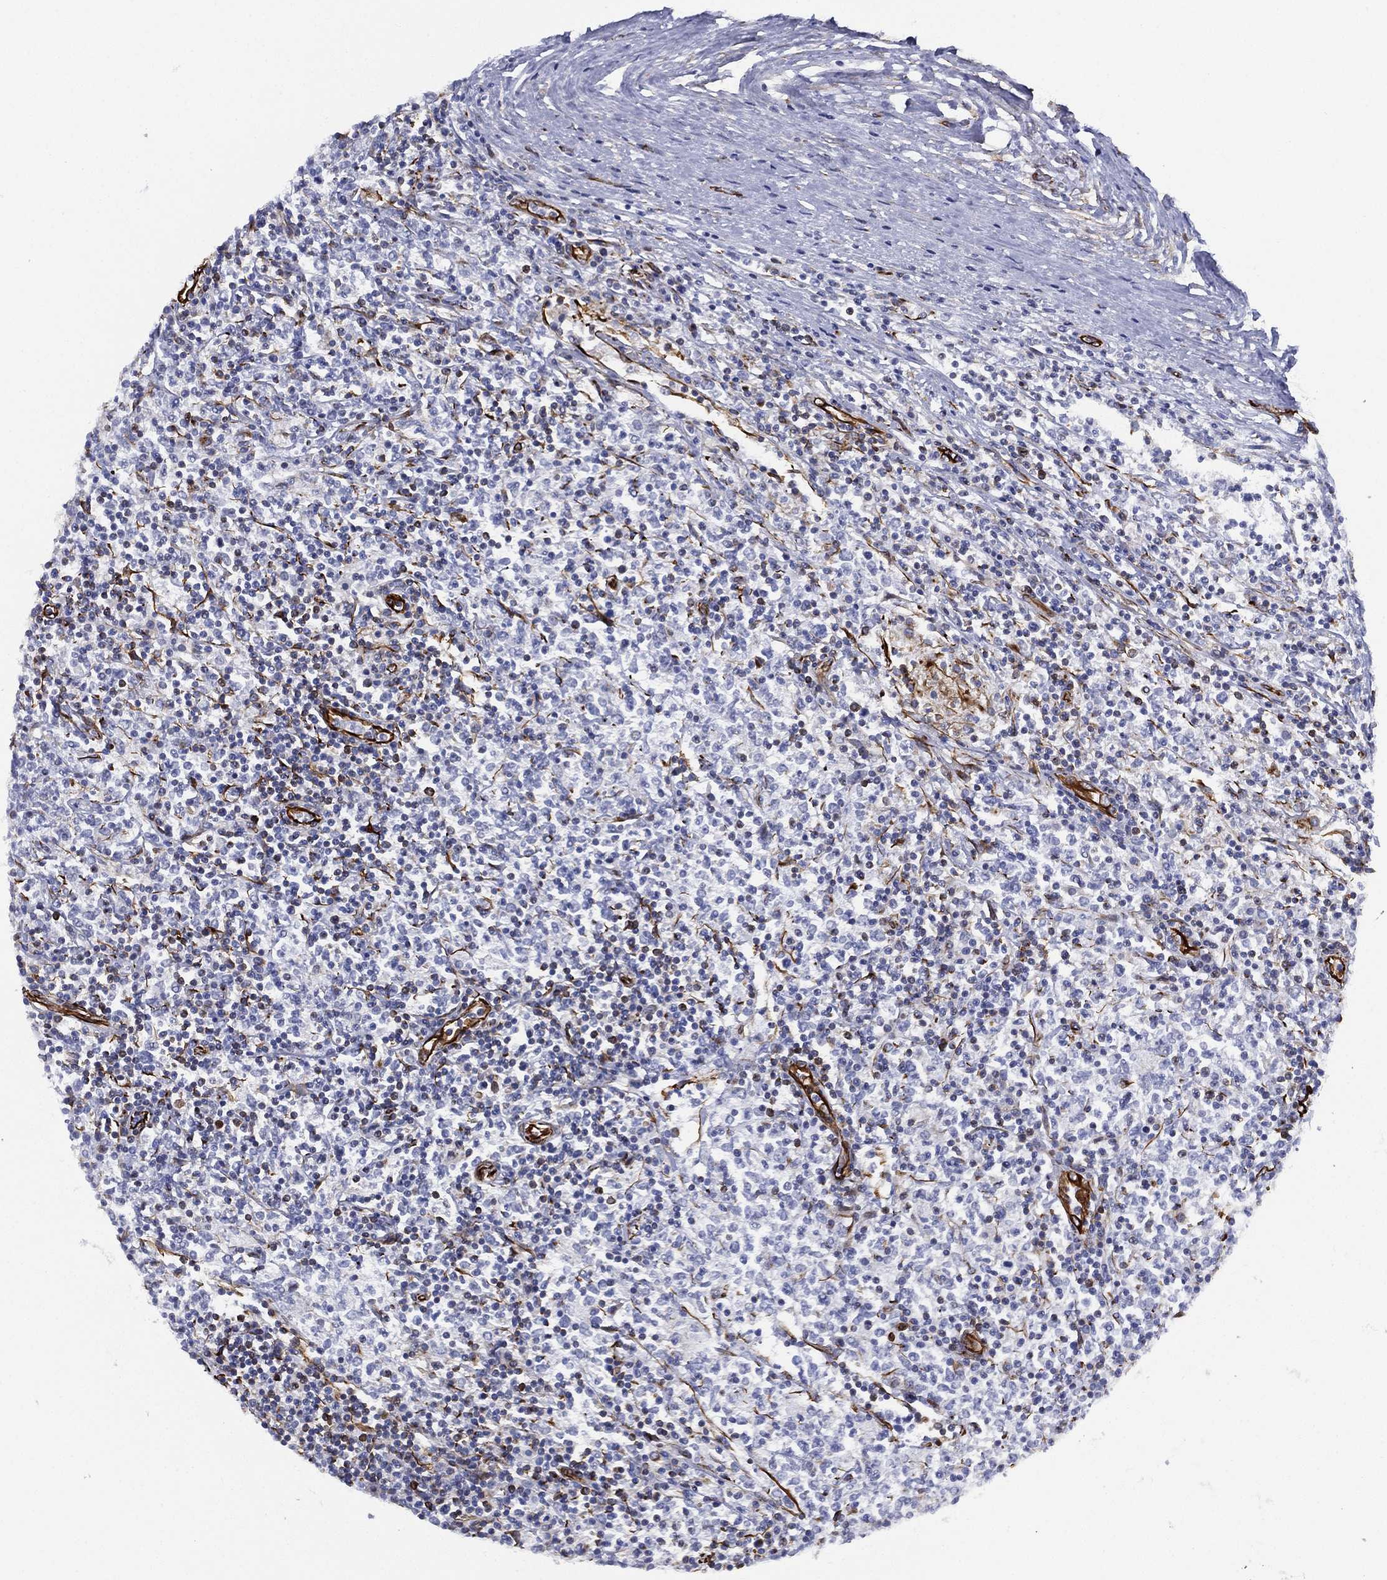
{"staining": {"intensity": "negative", "quantity": "none", "location": "none"}, "tissue": "lymphoma", "cell_type": "Tumor cells", "image_type": "cancer", "snomed": [{"axis": "morphology", "description": "Malignant lymphoma, non-Hodgkin's type, High grade"}, {"axis": "topography", "description": "Lymph node"}], "caption": "There is no significant positivity in tumor cells of high-grade malignant lymphoma, non-Hodgkin's type.", "gene": "MAS1", "patient": {"sex": "female", "age": 84}}